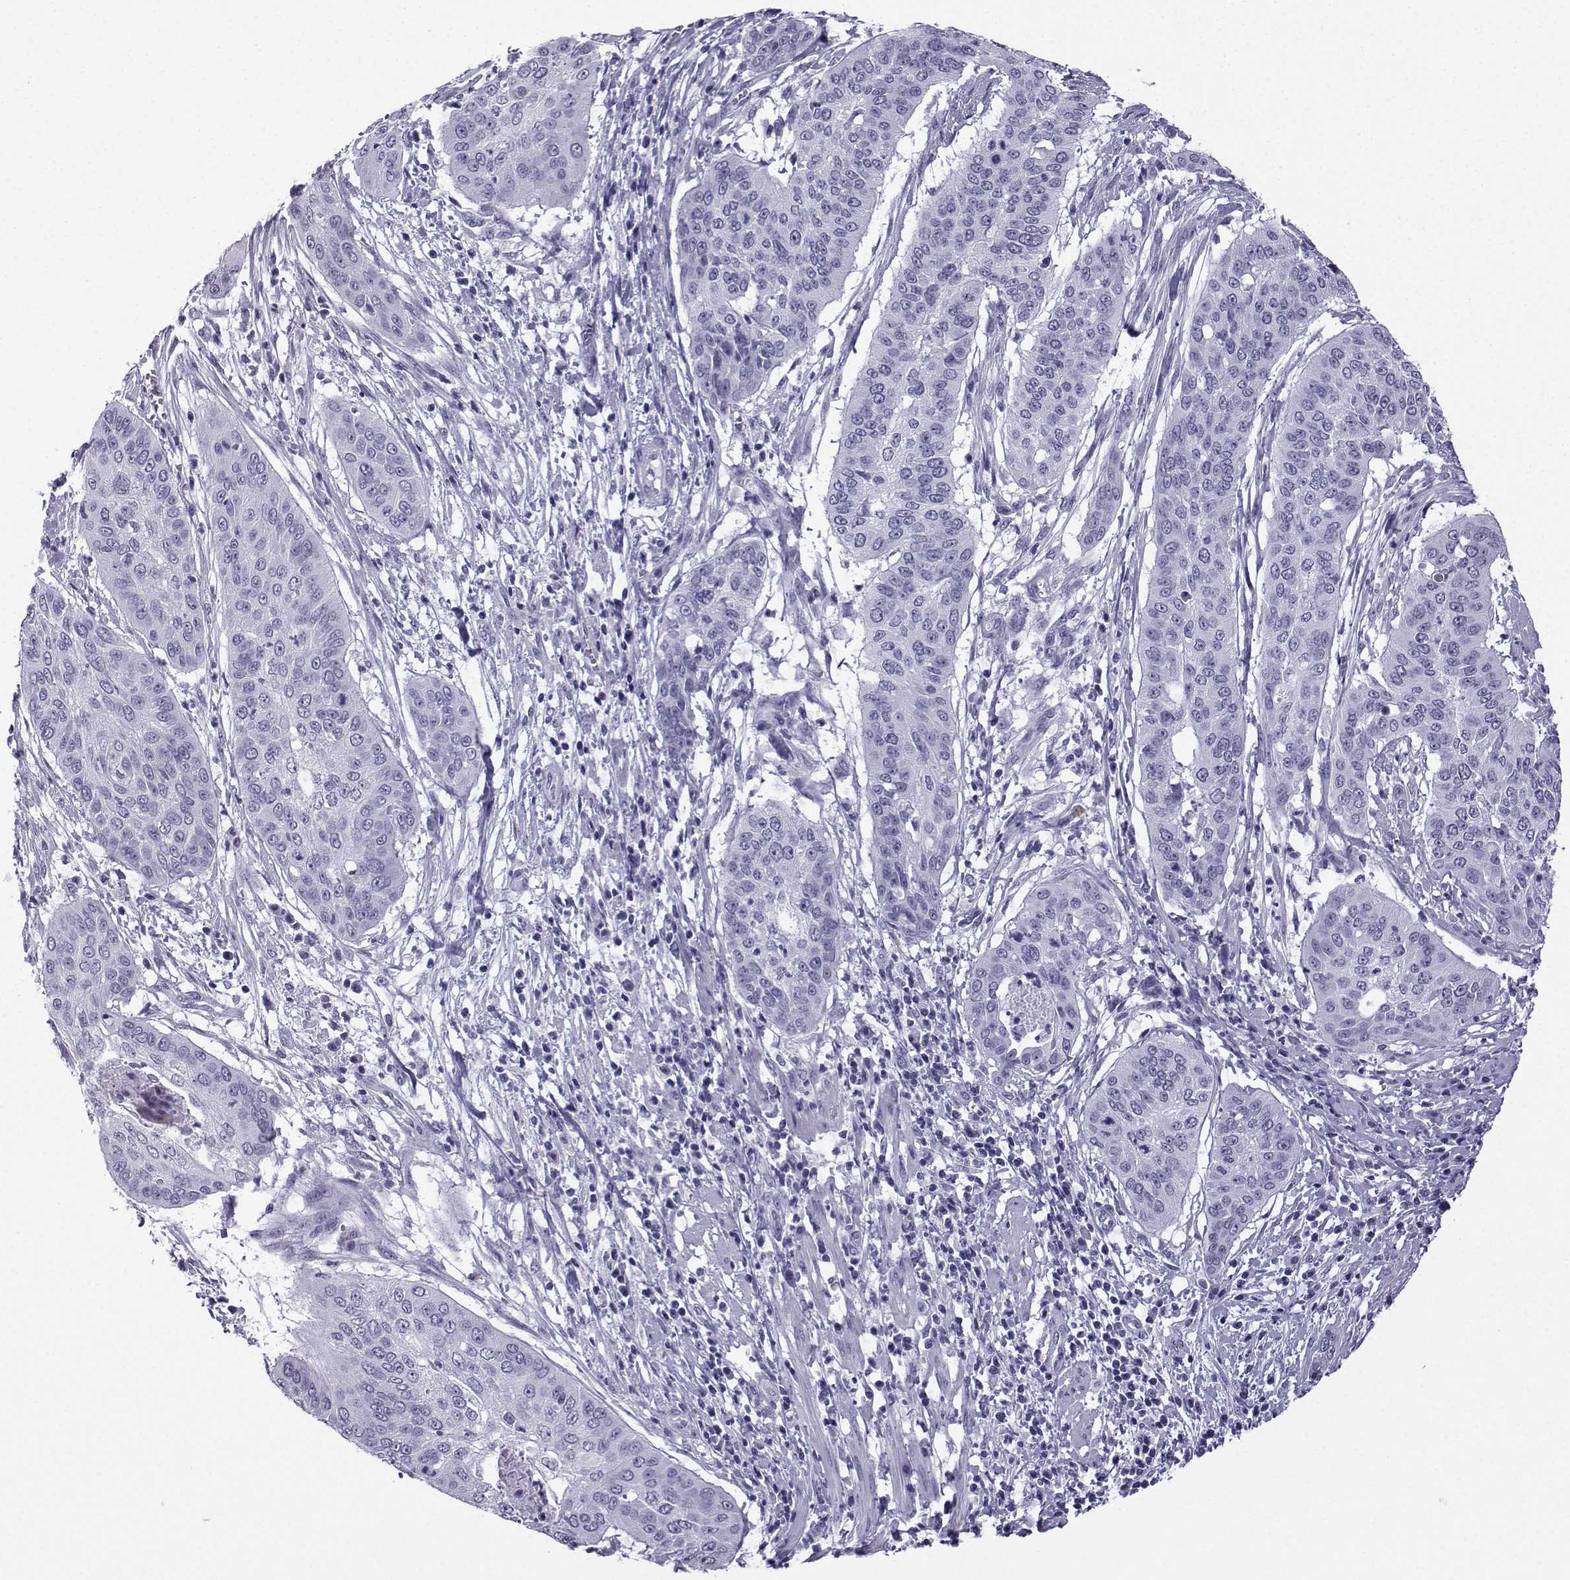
{"staining": {"intensity": "negative", "quantity": "none", "location": "none"}, "tissue": "cervical cancer", "cell_type": "Tumor cells", "image_type": "cancer", "snomed": [{"axis": "morphology", "description": "Squamous cell carcinoma, NOS"}, {"axis": "topography", "description": "Cervix"}], "caption": "Human cervical cancer (squamous cell carcinoma) stained for a protein using immunohistochemistry (IHC) demonstrates no positivity in tumor cells.", "gene": "MRGBP", "patient": {"sex": "female", "age": 39}}